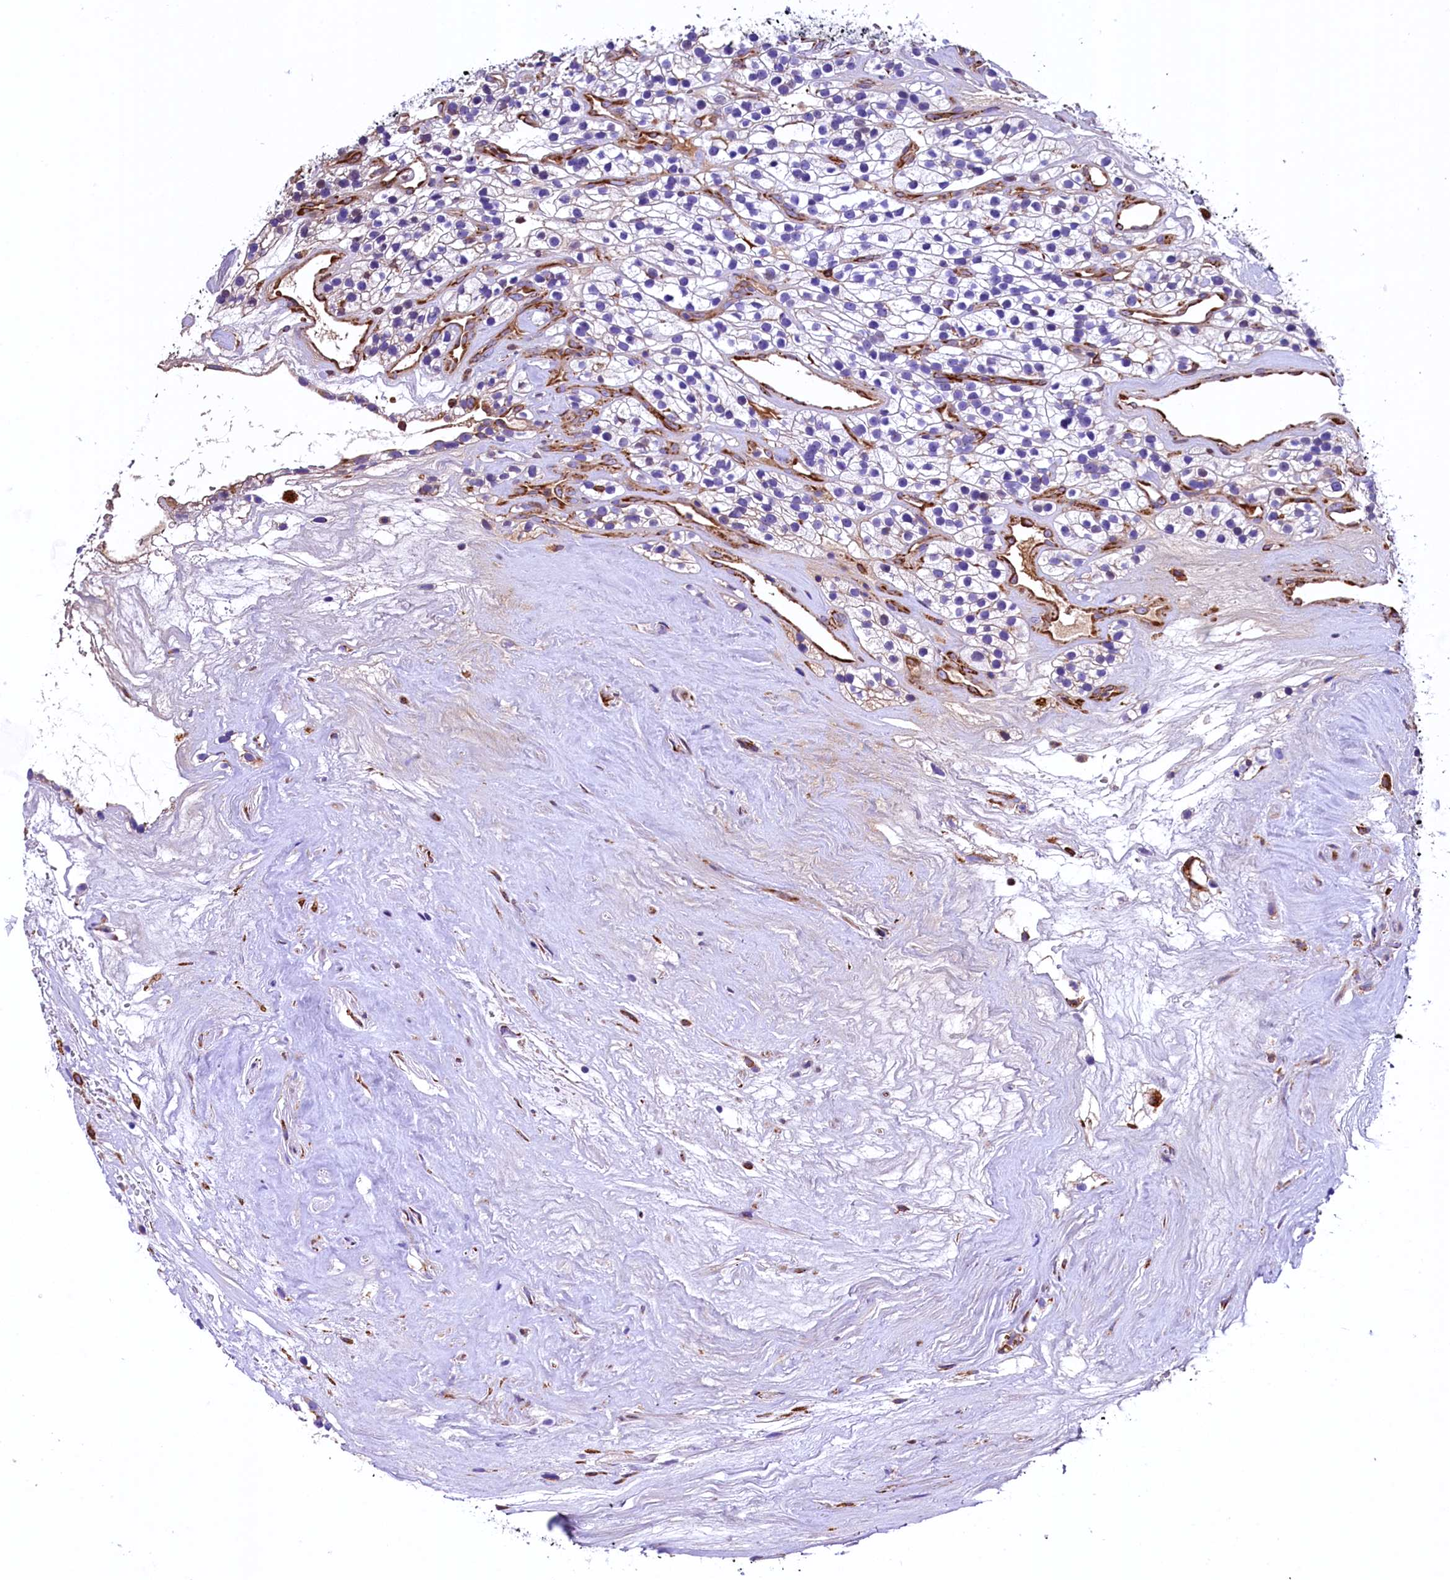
{"staining": {"intensity": "negative", "quantity": "none", "location": "none"}, "tissue": "renal cancer", "cell_type": "Tumor cells", "image_type": "cancer", "snomed": [{"axis": "morphology", "description": "Adenocarcinoma, NOS"}, {"axis": "topography", "description": "Kidney"}], "caption": "Tumor cells show no significant protein positivity in adenocarcinoma (renal).", "gene": "CMTR2", "patient": {"sex": "female", "age": 57}}